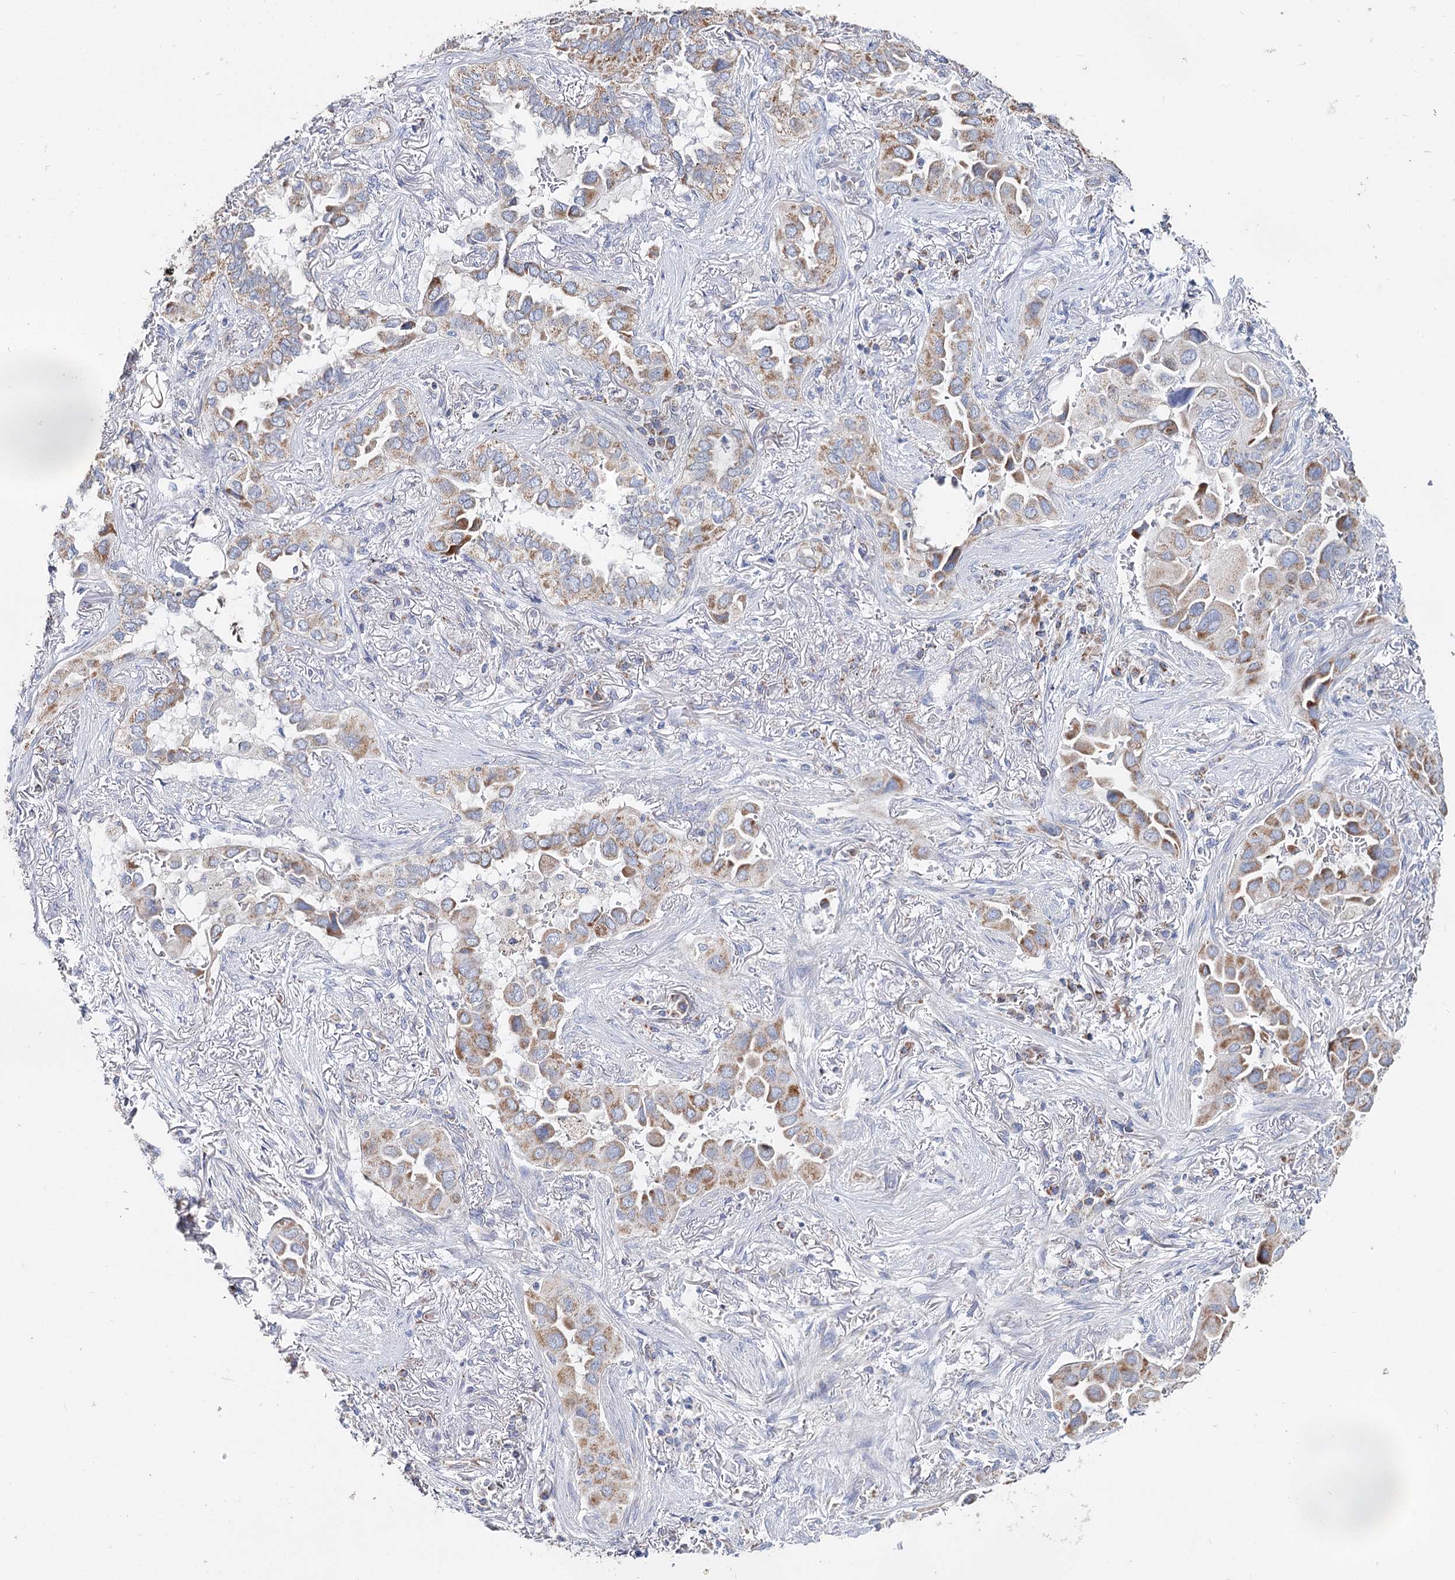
{"staining": {"intensity": "moderate", "quantity": ">75%", "location": "cytoplasmic/membranous"}, "tissue": "lung cancer", "cell_type": "Tumor cells", "image_type": "cancer", "snomed": [{"axis": "morphology", "description": "Adenocarcinoma, NOS"}, {"axis": "topography", "description": "Lung"}], "caption": "The immunohistochemical stain labels moderate cytoplasmic/membranous positivity in tumor cells of lung adenocarcinoma tissue.", "gene": "MCCC2", "patient": {"sex": "female", "age": 76}}